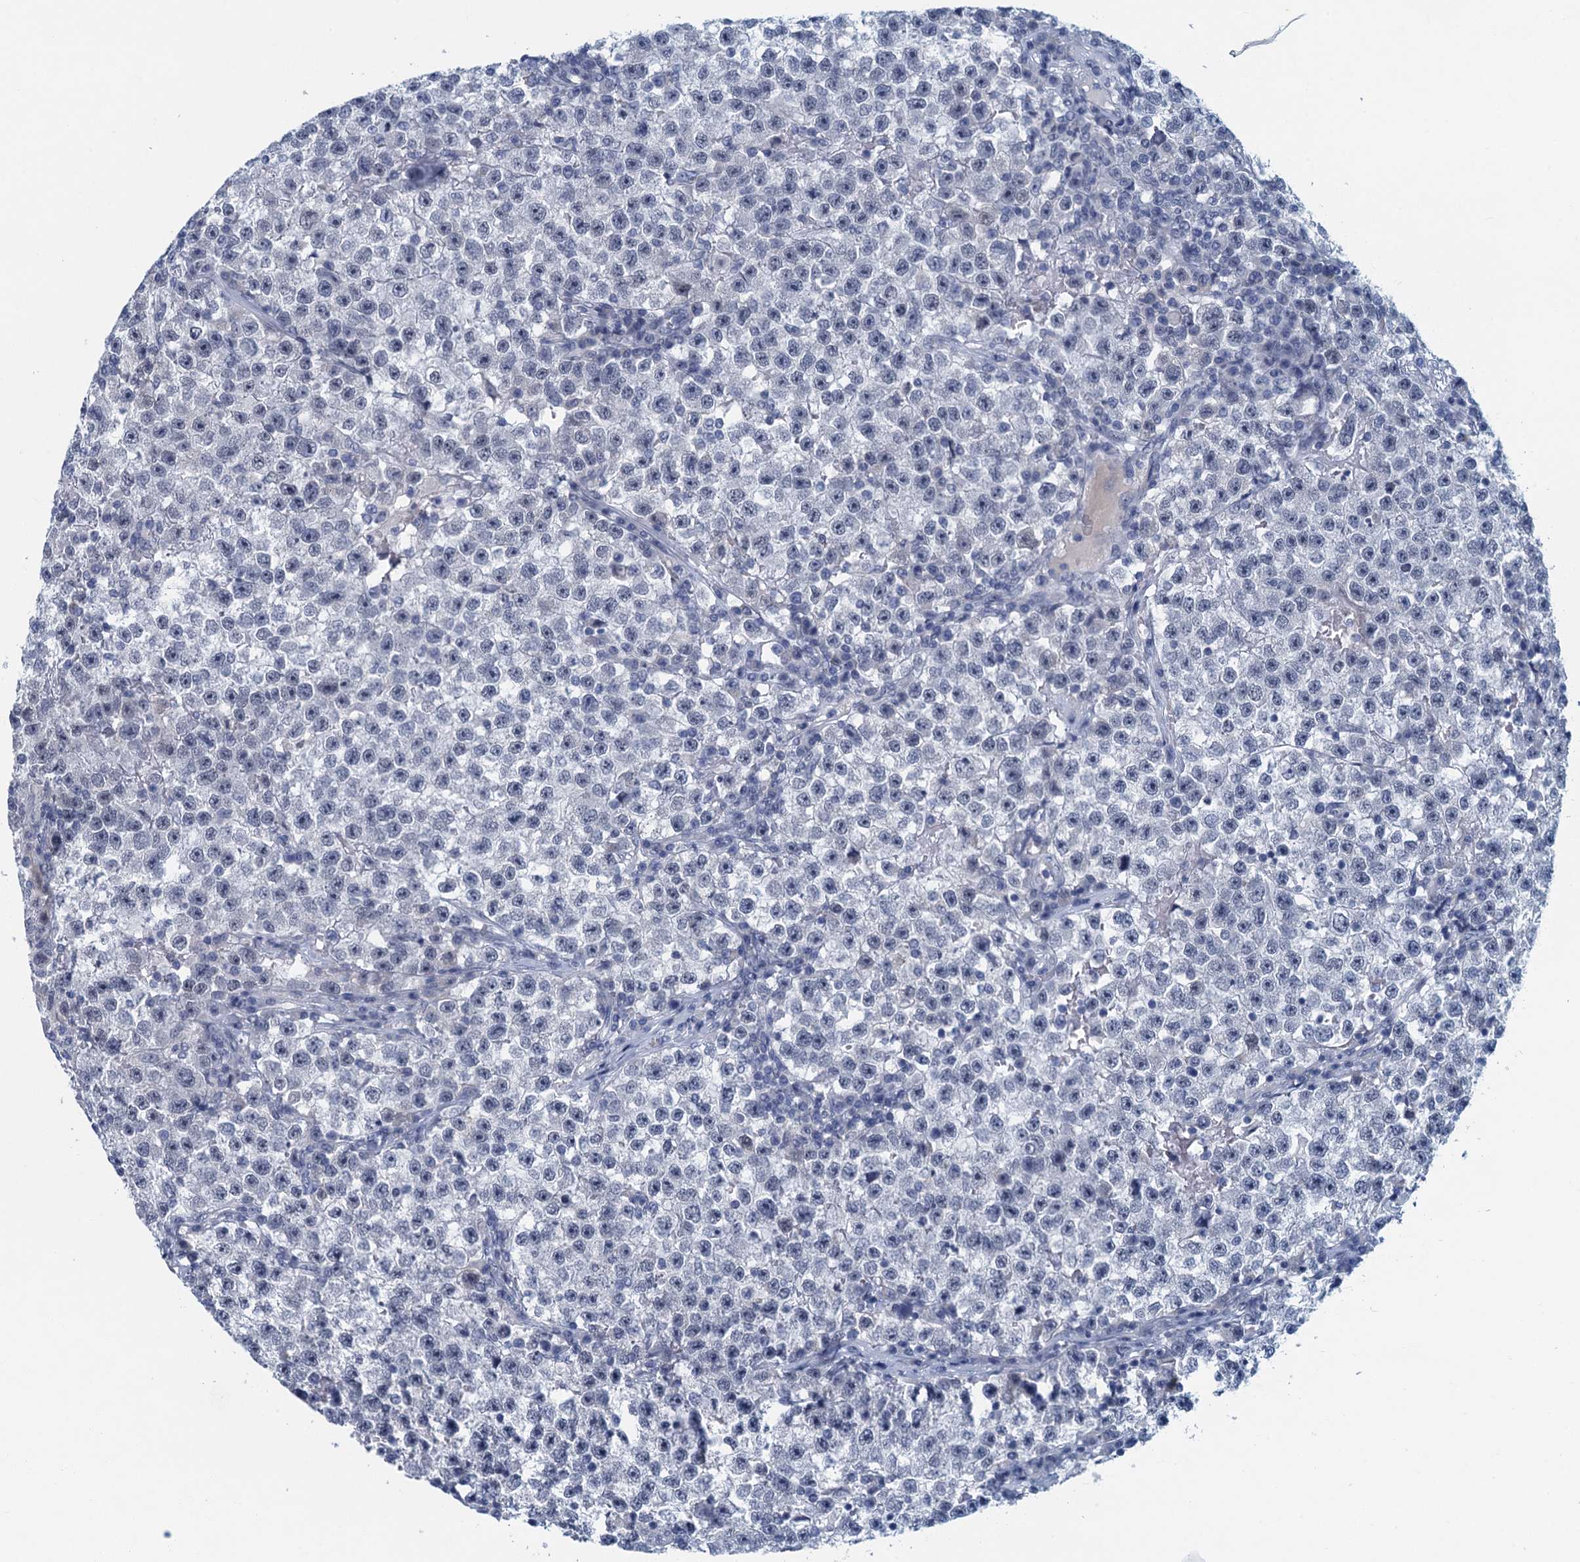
{"staining": {"intensity": "negative", "quantity": "none", "location": "none"}, "tissue": "testis cancer", "cell_type": "Tumor cells", "image_type": "cancer", "snomed": [{"axis": "morphology", "description": "Seminoma, NOS"}, {"axis": "topography", "description": "Testis"}], "caption": "Immunohistochemical staining of human testis cancer demonstrates no significant positivity in tumor cells.", "gene": "ENSG00000131152", "patient": {"sex": "male", "age": 22}}